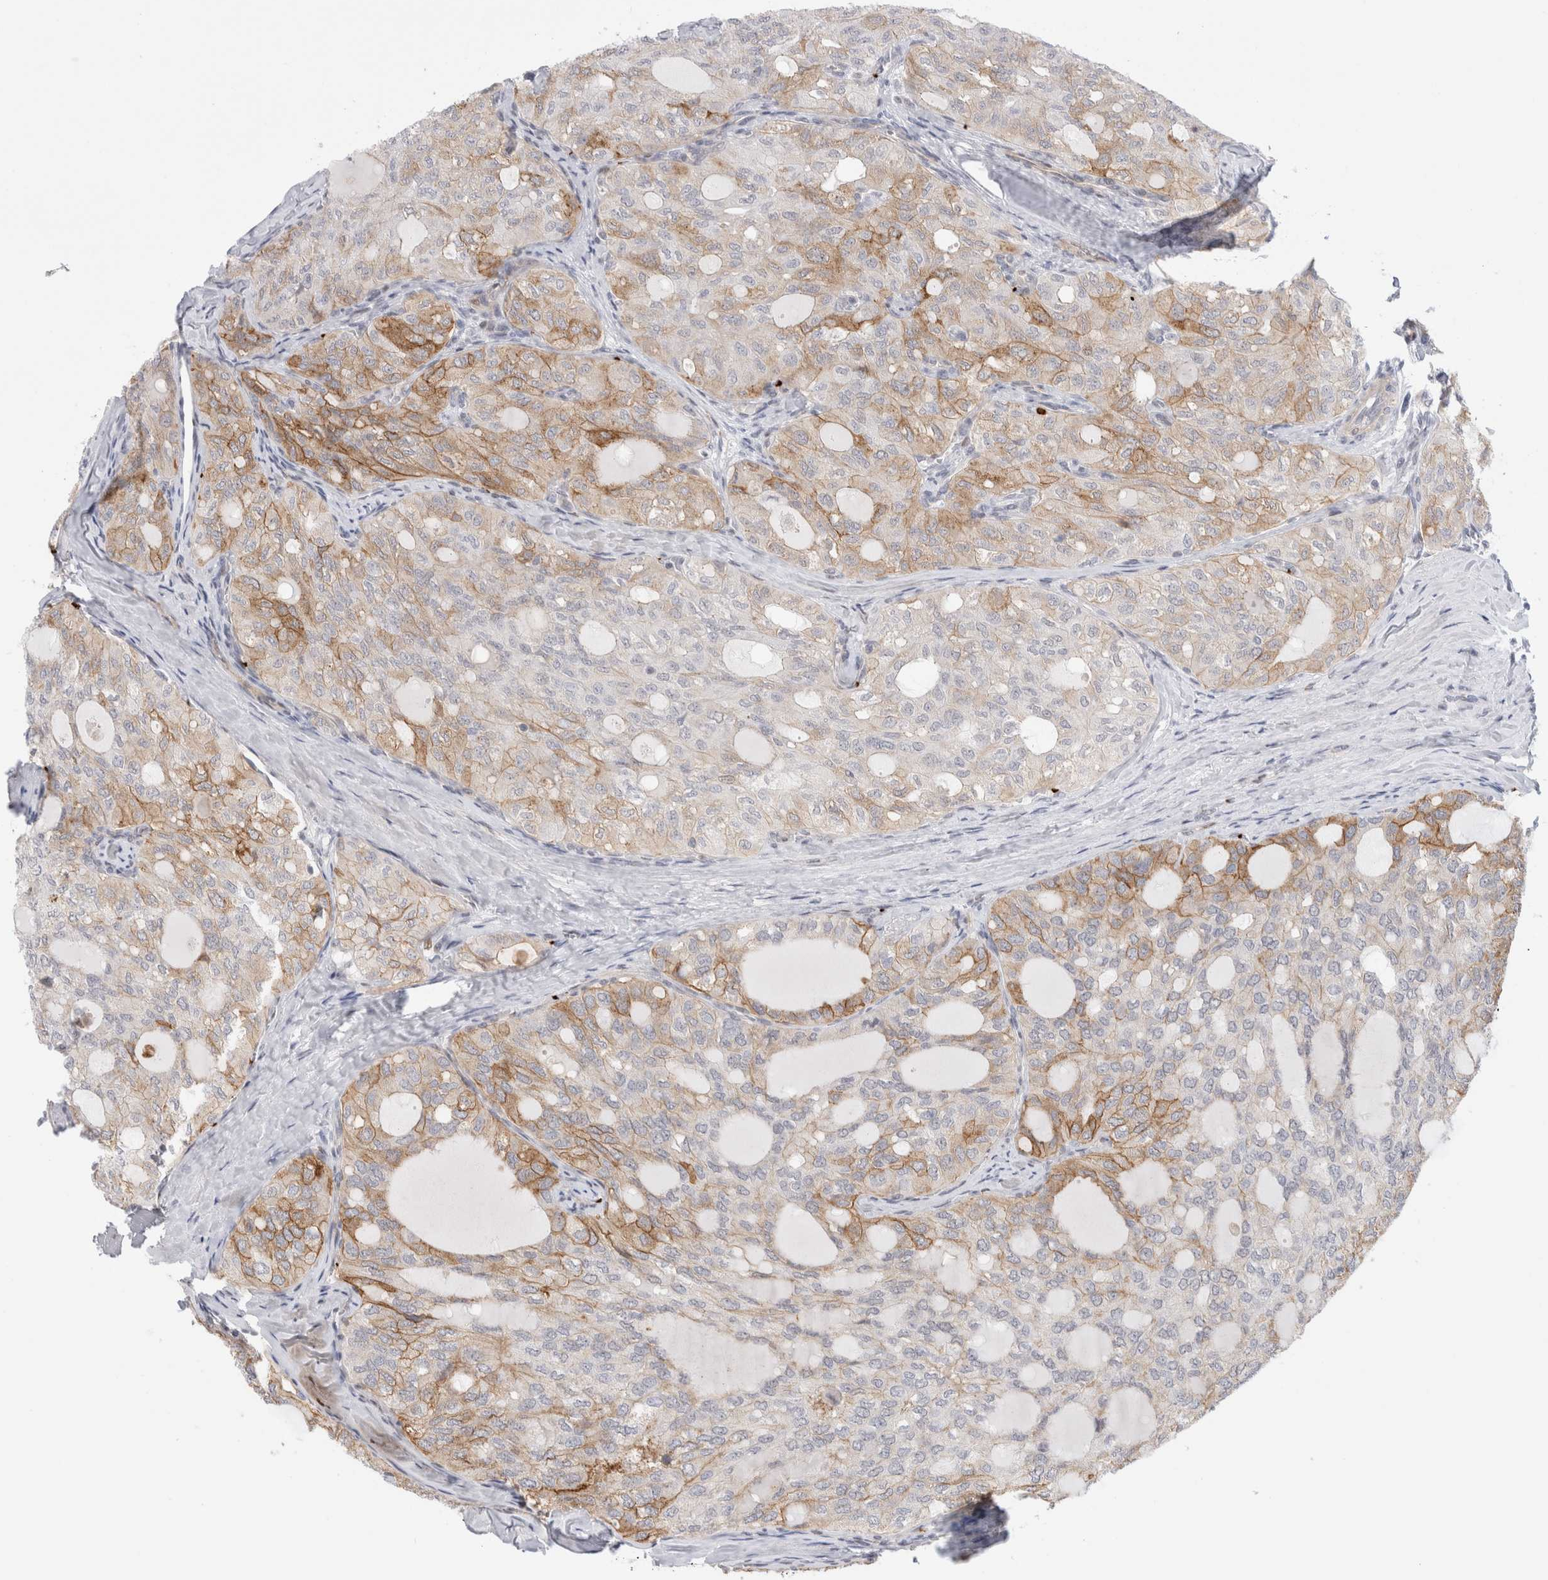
{"staining": {"intensity": "moderate", "quantity": "<25%", "location": "cytoplasmic/membranous"}, "tissue": "thyroid cancer", "cell_type": "Tumor cells", "image_type": "cancer", "snomed": [{"axis": "morphology", "description": "Follicular adenoma carcinoma, NOS"}, {"axis": "topography", "description": "Thyroid gland"}], "caption": "Thyroid cancer stained for a protein displays moderate cytoplasmic/membranous positivity in tumor cells.", "gene": "VPS28", "patient": {"sex": "male", "age": 75}}